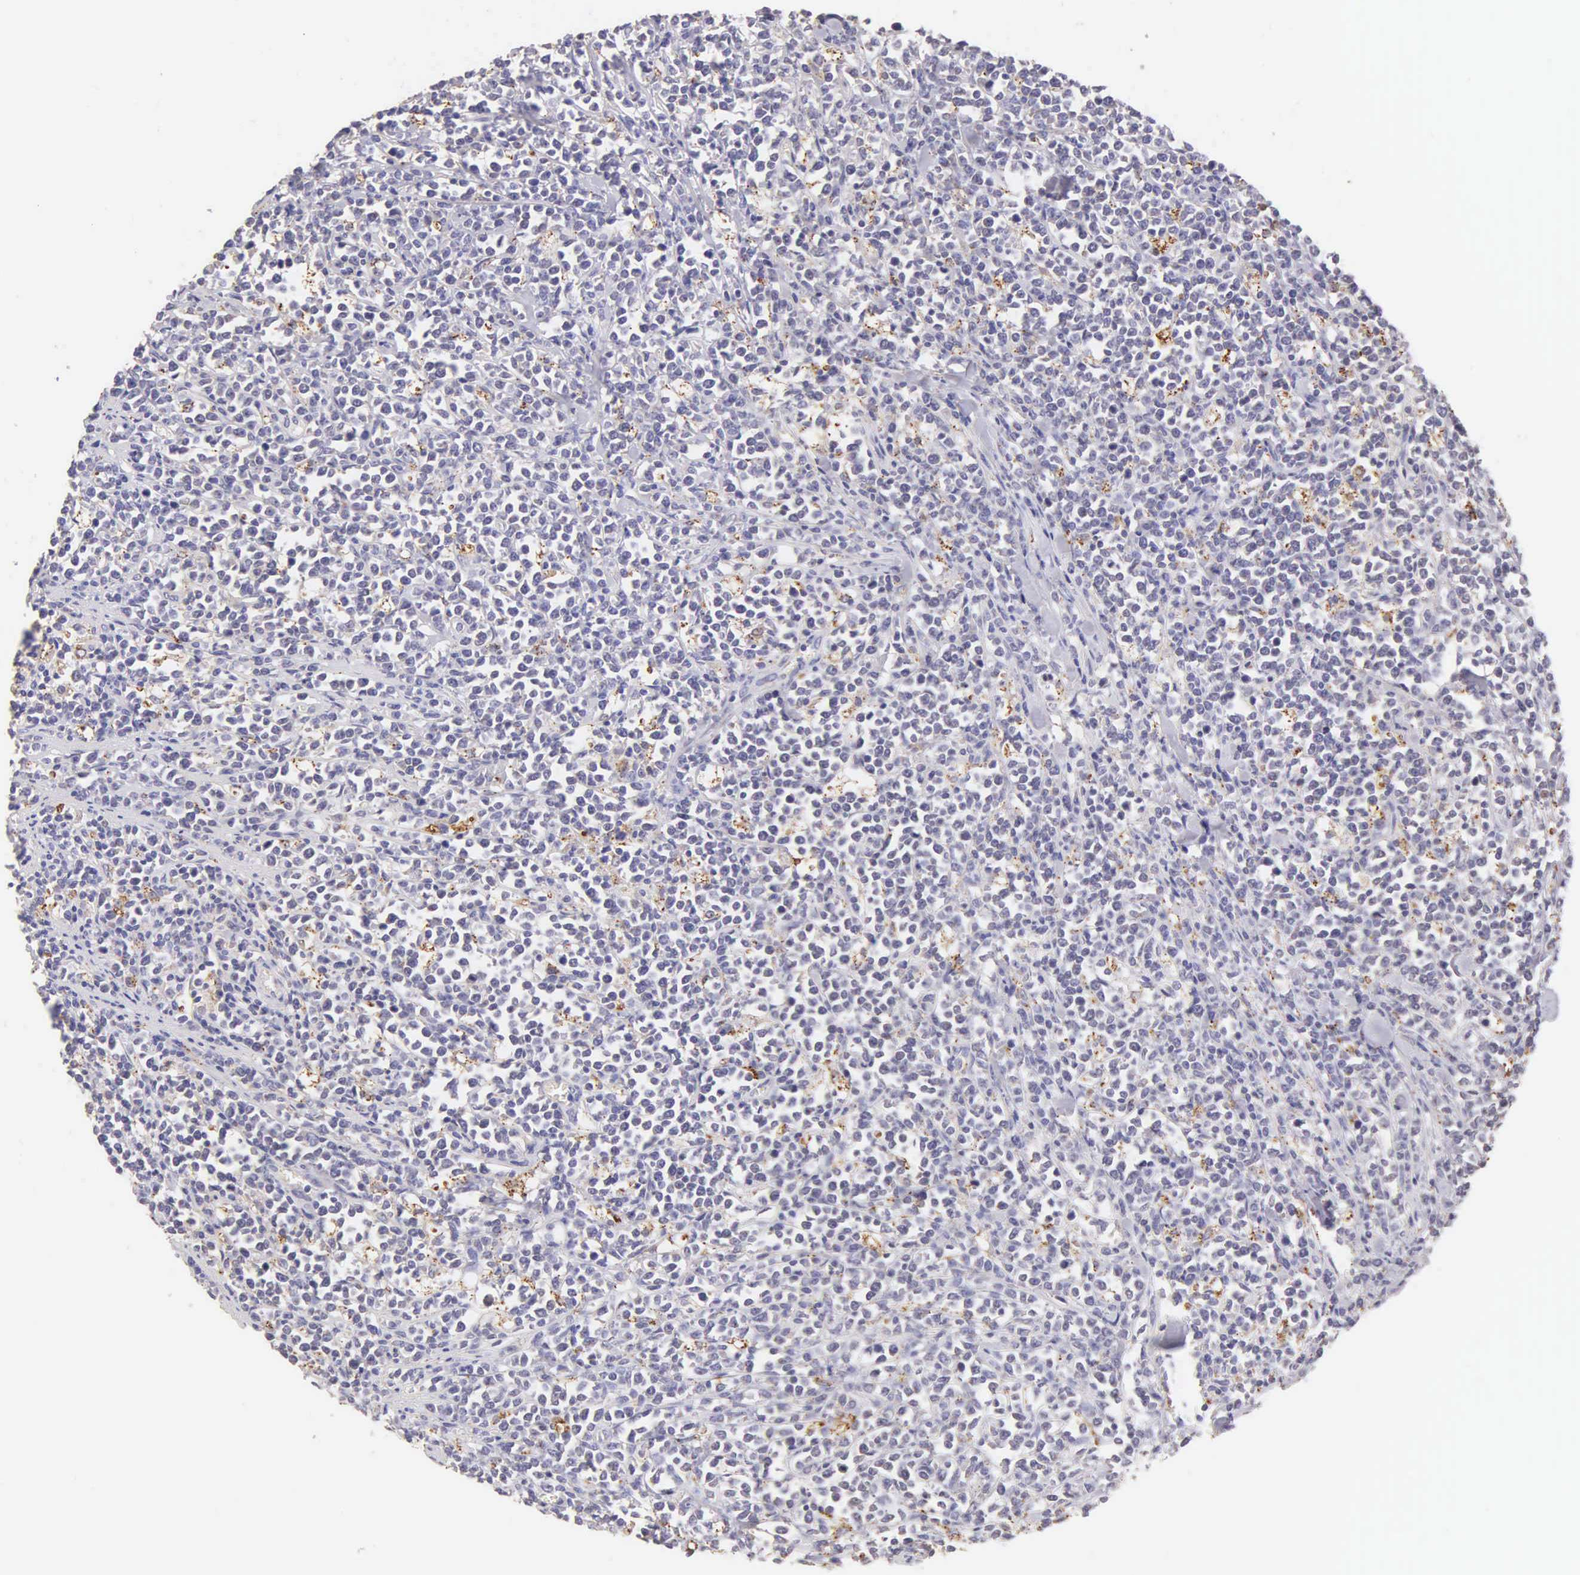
{"staining": {"intensity": "negative", "quantity": "none", "location": "none"}, "tissue": "lymphoma", "cell_type": "Tumor cells", "image_type": "cancer", "snomed": [{"axis": "morphology", "description": "Malignant lymphoma, non-Hodgkin's type, High grade"}, {"axis": "topography", "description": "Small intestine"}, {"axis": "topography", "description": "Colon"}], "caption": "Human lymphoma stained for a protein using immunohistochemistry (IHC) reveals no staining in tumor cells.", "gene": "ESR1", "patient": {"sex": "male", "age": 8}}